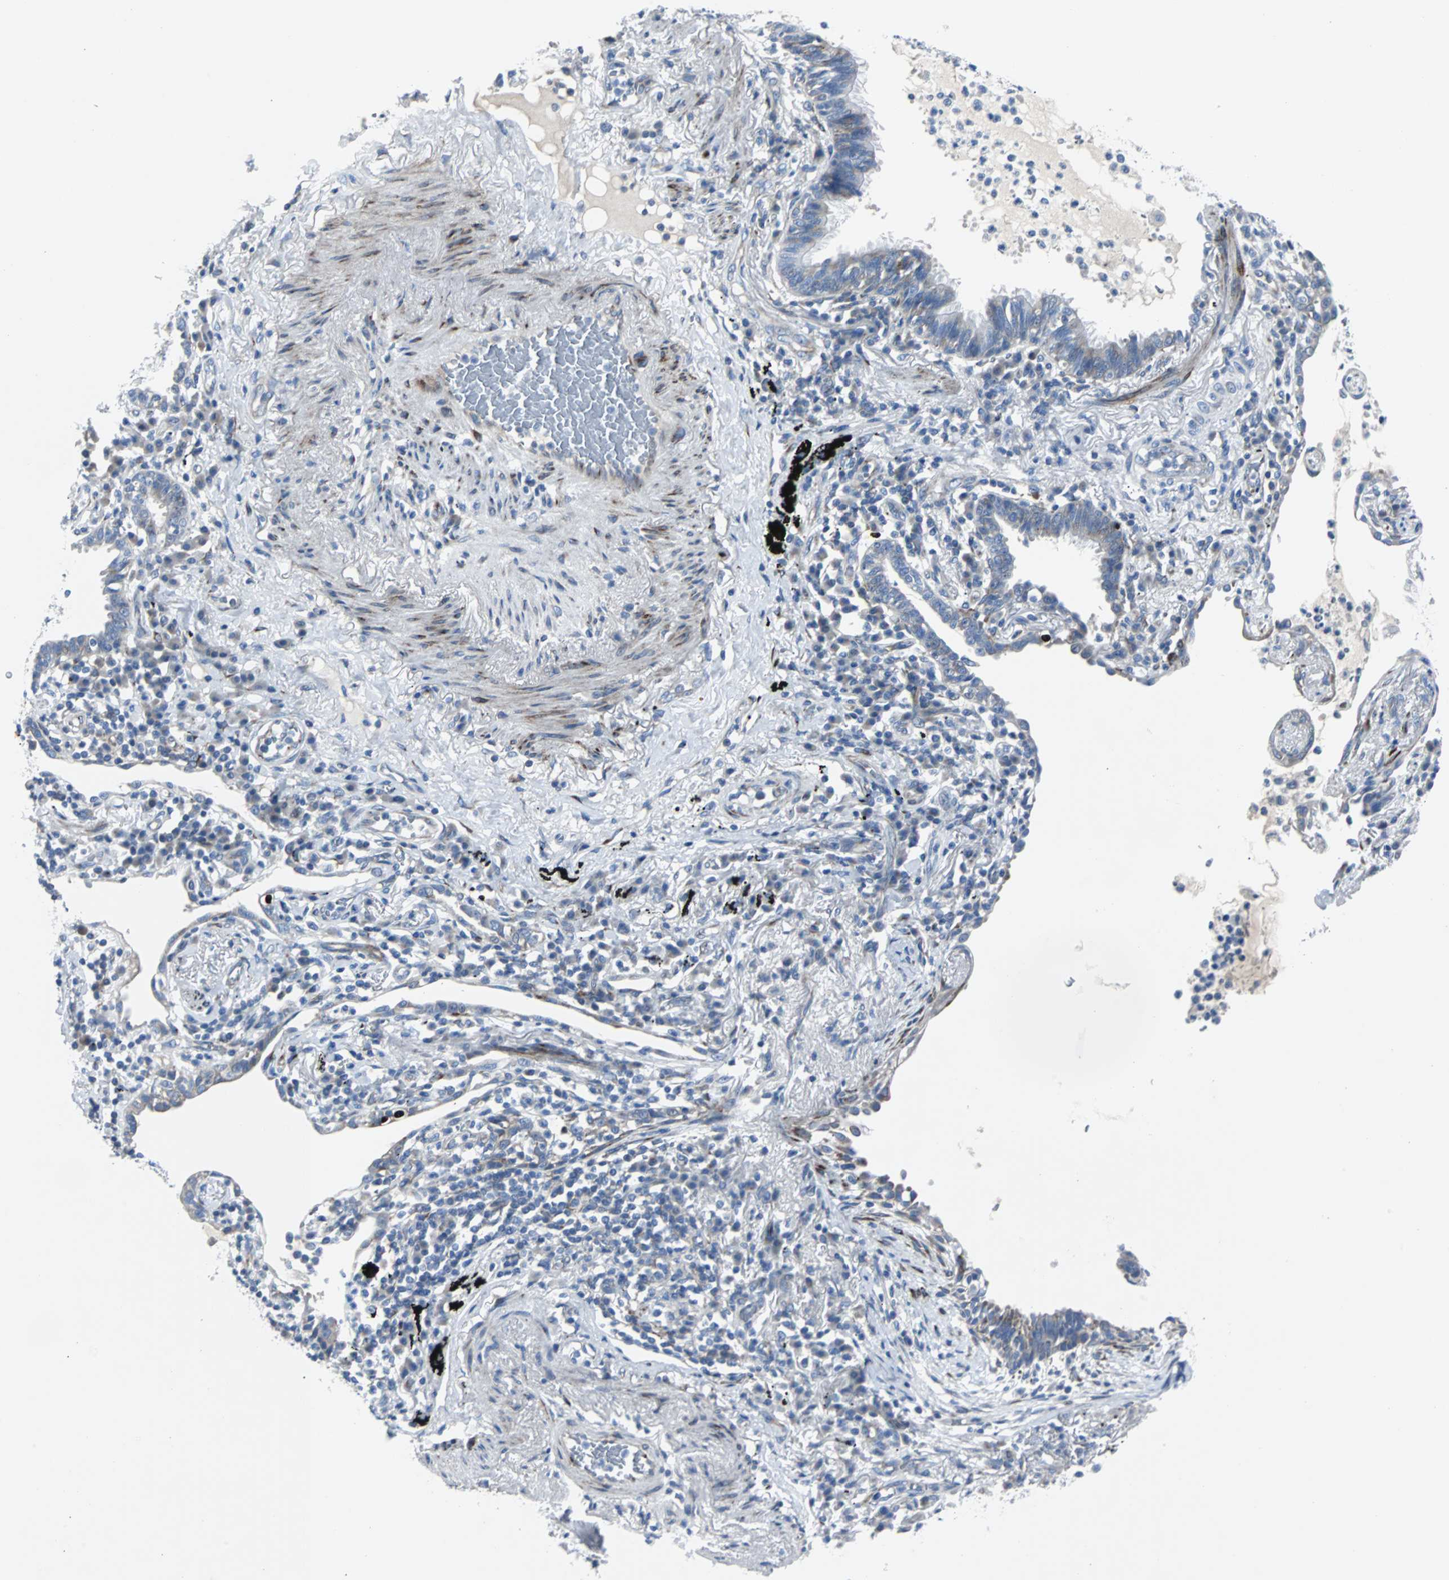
{"staining": {"intensity": "negative", "quantity": "none", "location": "none"}, "tissue": "lung cancer", "cell_type": "Tumor cells", "image_type": "cancer", "snomed": [{"axis": "morphology", "description": "Adenocarcinoma, NOS"}, {"axis": "topography", "description": "Lung"}], "caption": "This photomicrograph is of lung adenocarcinoma stained with immunohistochemistry to label a protein in brown with the nuclei are counter-stained blue. There is no positivity in tumor cells.", "gene": "BBC3", "patient": {"sex": "female", "age": 70}}